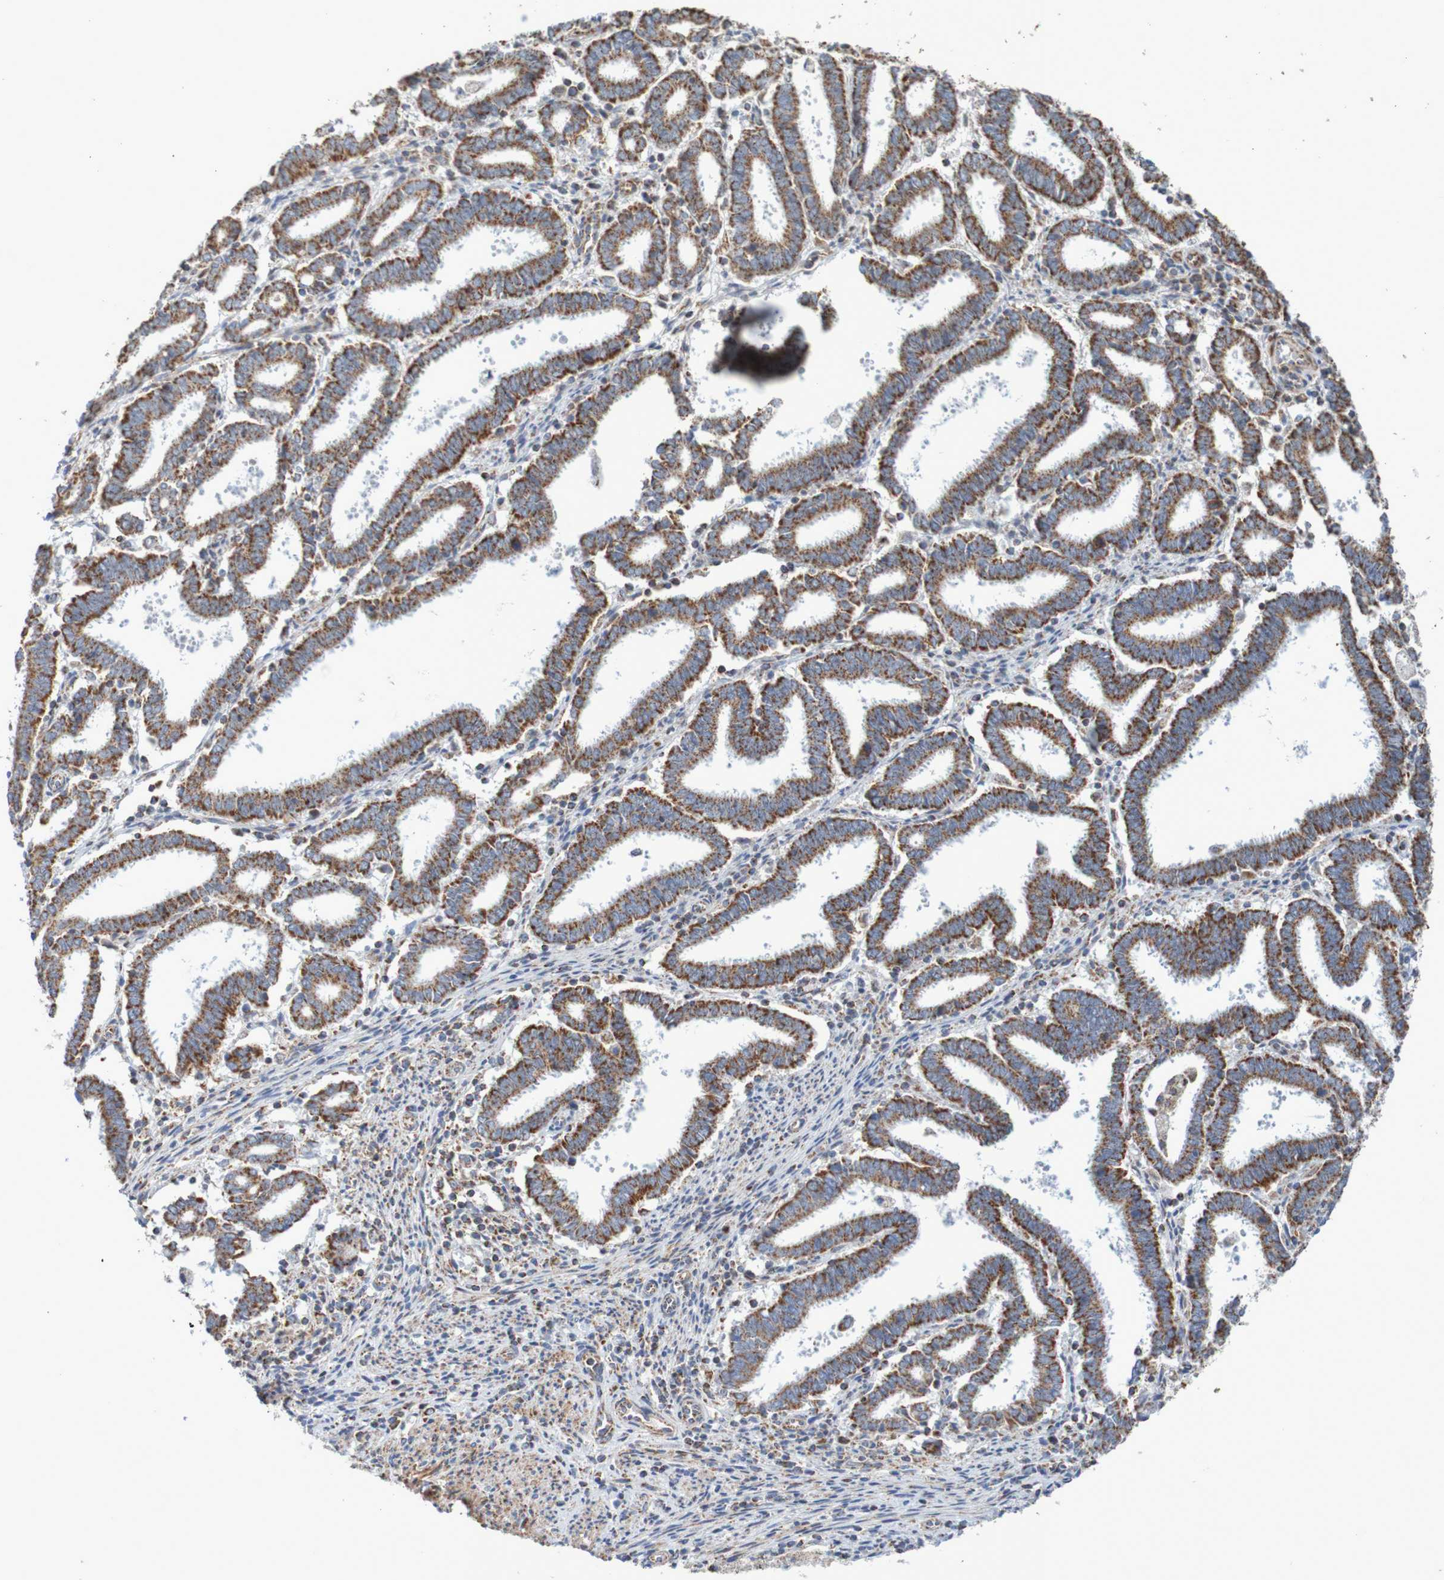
{"staining": {"intensity": "strong", "quantity": ">75%", "location": "cytoplasmic/membranous"}, "tissue": "endometrial cancer", "cell_type": "Tumor cells", "image_type": "cancer", "snomed": [{"axis": "morphology", "description": "Adenocarcinoma, NOS"}, {"axis": "topography", "description": "Uterus"}], "caption": "Protein staining by immunohistochemistry (IHC) reveals strong cytoplasmic/membranous staining in approximately >75% of tumor cells in endometrial adenocarcinoma. Nuclei are stained in blue.", "gene": "MMEL1", "patient": {"sex": "female", "age": 83}}